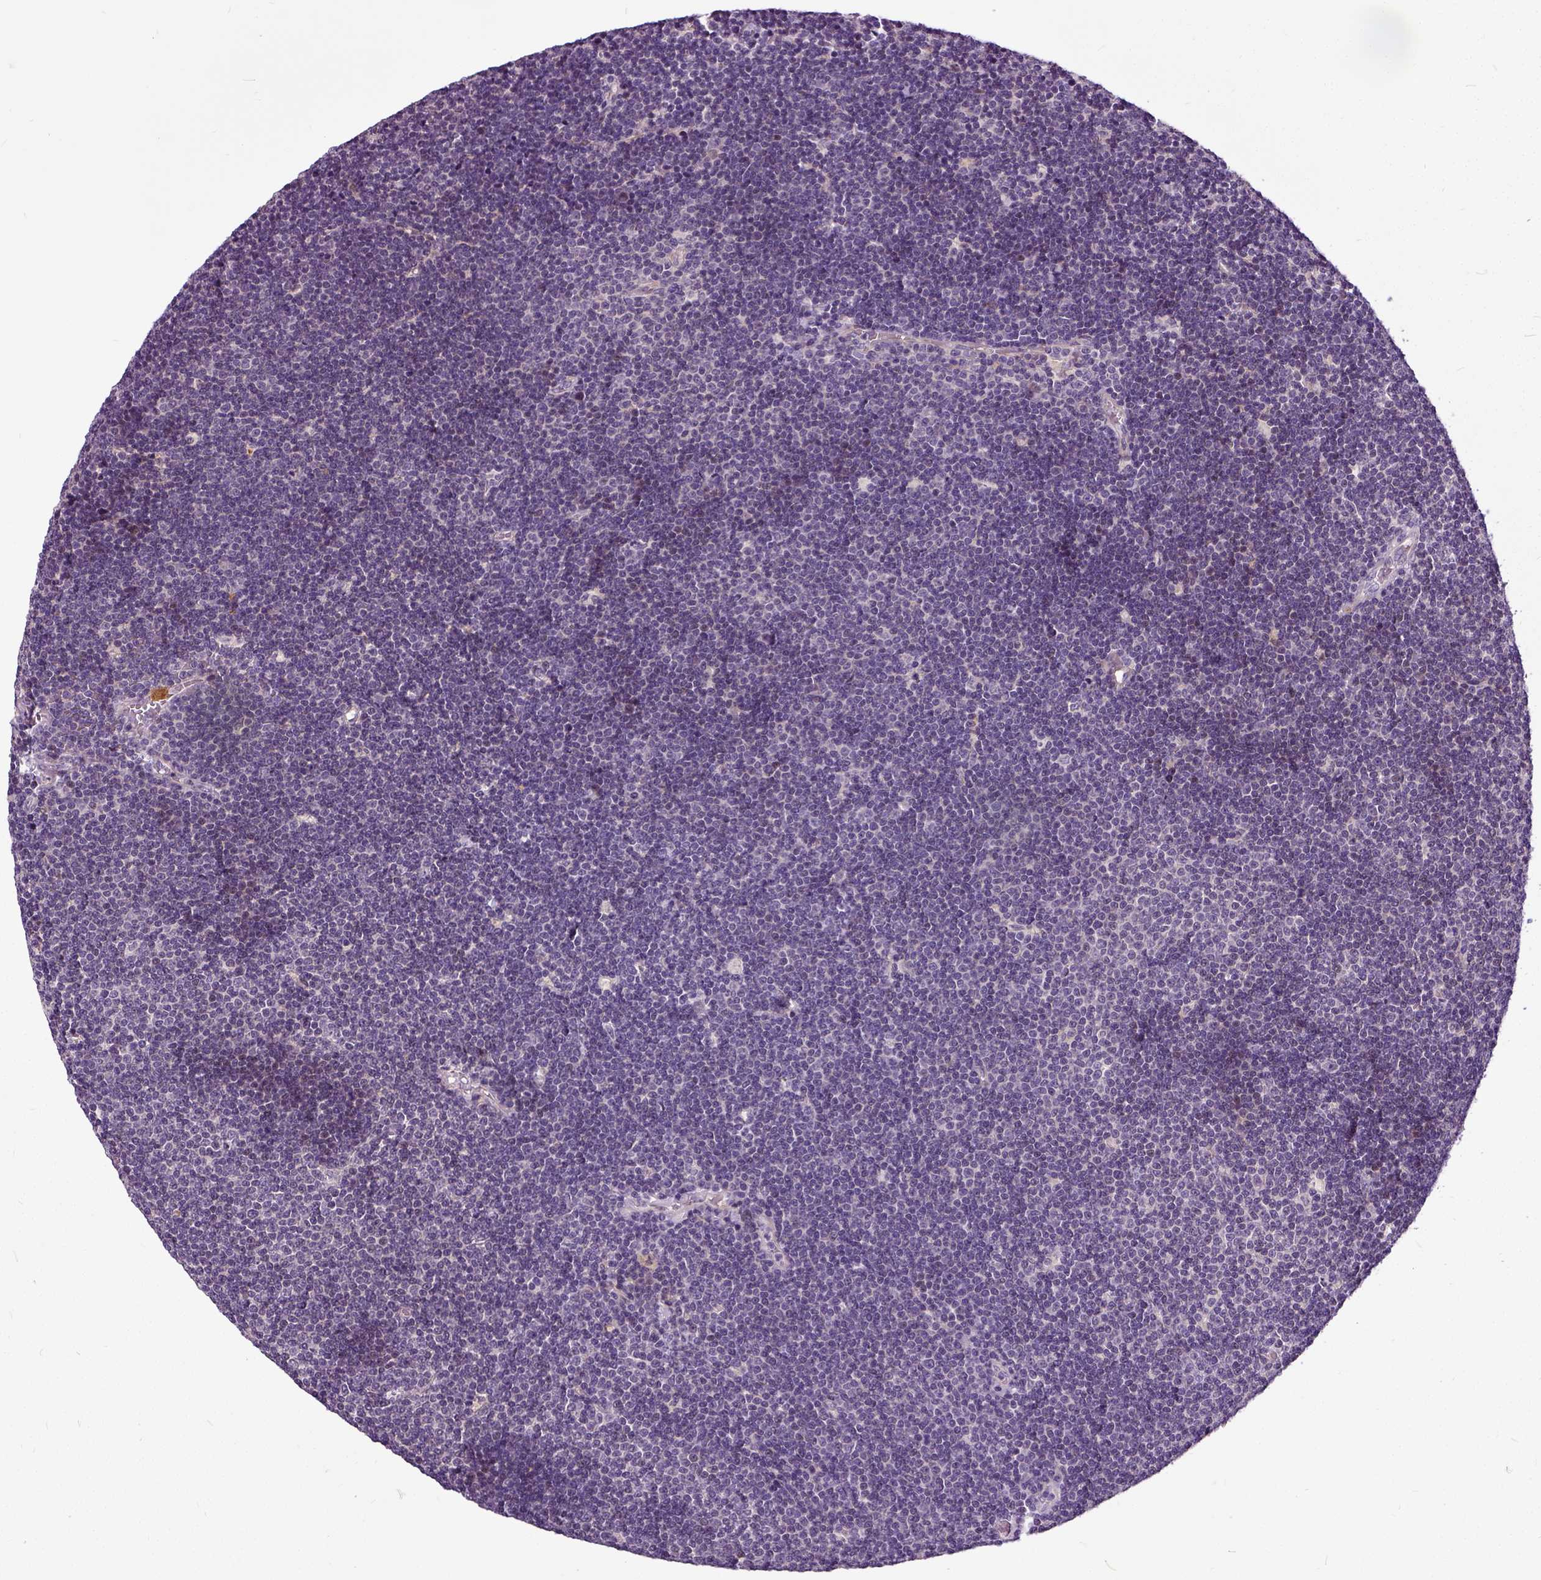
{"staining": {"intensity": "negative", "quantity": "none", "location": "none"}, "tissue": "lymphoma", "cell_type": "Tumor cells", "image_type": "cancer", "snomed": [{"axis": "morphology", "description": "Malignant lymphoma, non-Hodgkin's type, Low grade"}, {"axis": "topography", "description": "Brain"}], "caption": "Low-grade malignant lymphoma, non-Hodgkin's type was stained to show a protein in brown. There is no significant staining in tumor cells.", "gene": "ILRUN", "patient": {"sex": "female", "age": 66}}